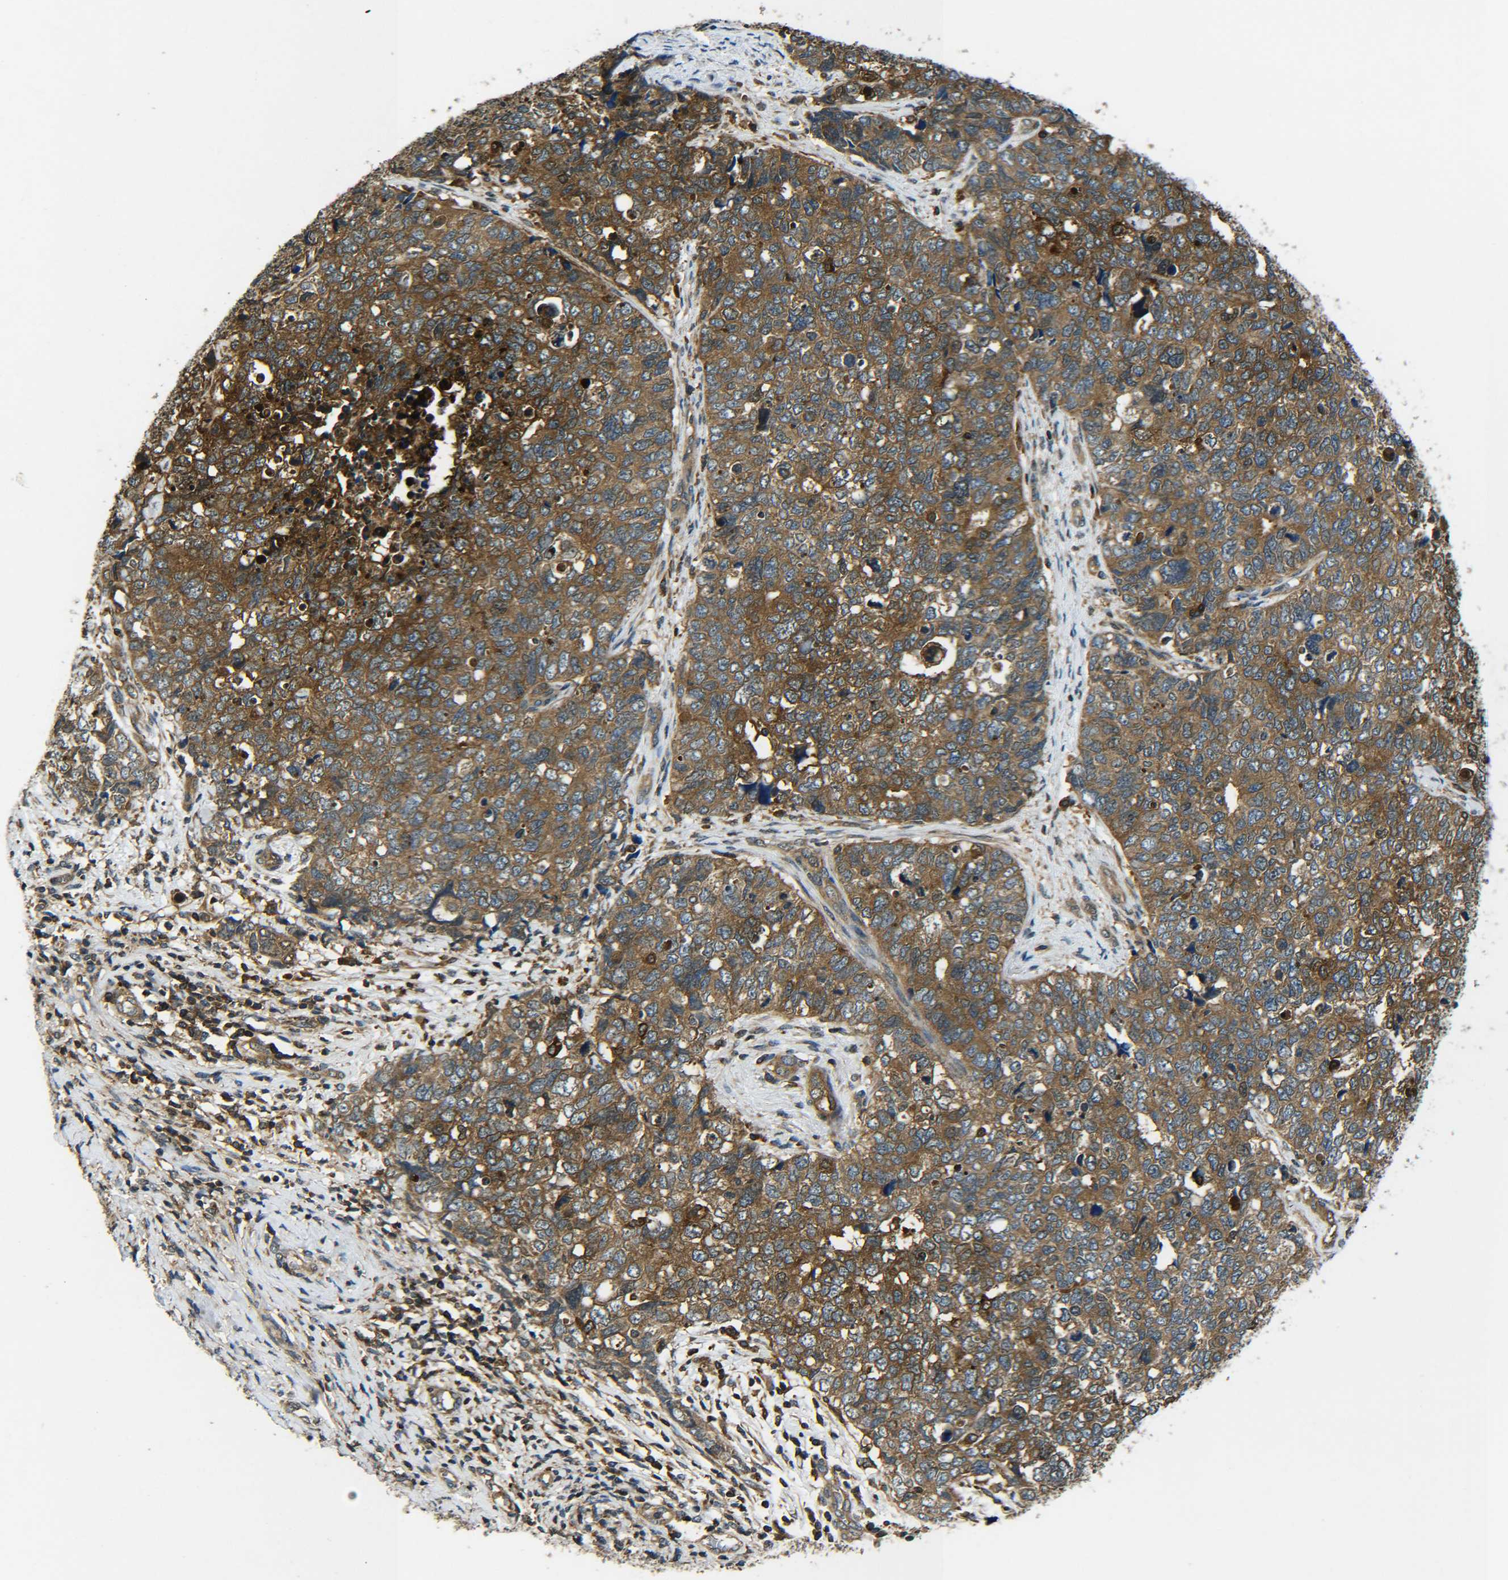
{"staining": {"intensity": "moderate", "quantity": ">75%", "location": "cytoplasmic/membranous"}, "tissue": "cervical cancer", "cell_type": "Tumor cells", "image_type": "cancer", "snomed": [{"axis": "morphology", "description": "Squamous cell carcinoma, NOS"}, {"axis": "topography", "description": "Cervix"}], "caption": "Immunohistochemical staining of cervical cancer (squamous cell carcinoma) exhibits medium levels of moderate cytoplasmic/membranous positivity in approximately >75% of tumor cells.", "gene": "PREB", "patient": {"sex": "female", "age": 63}}